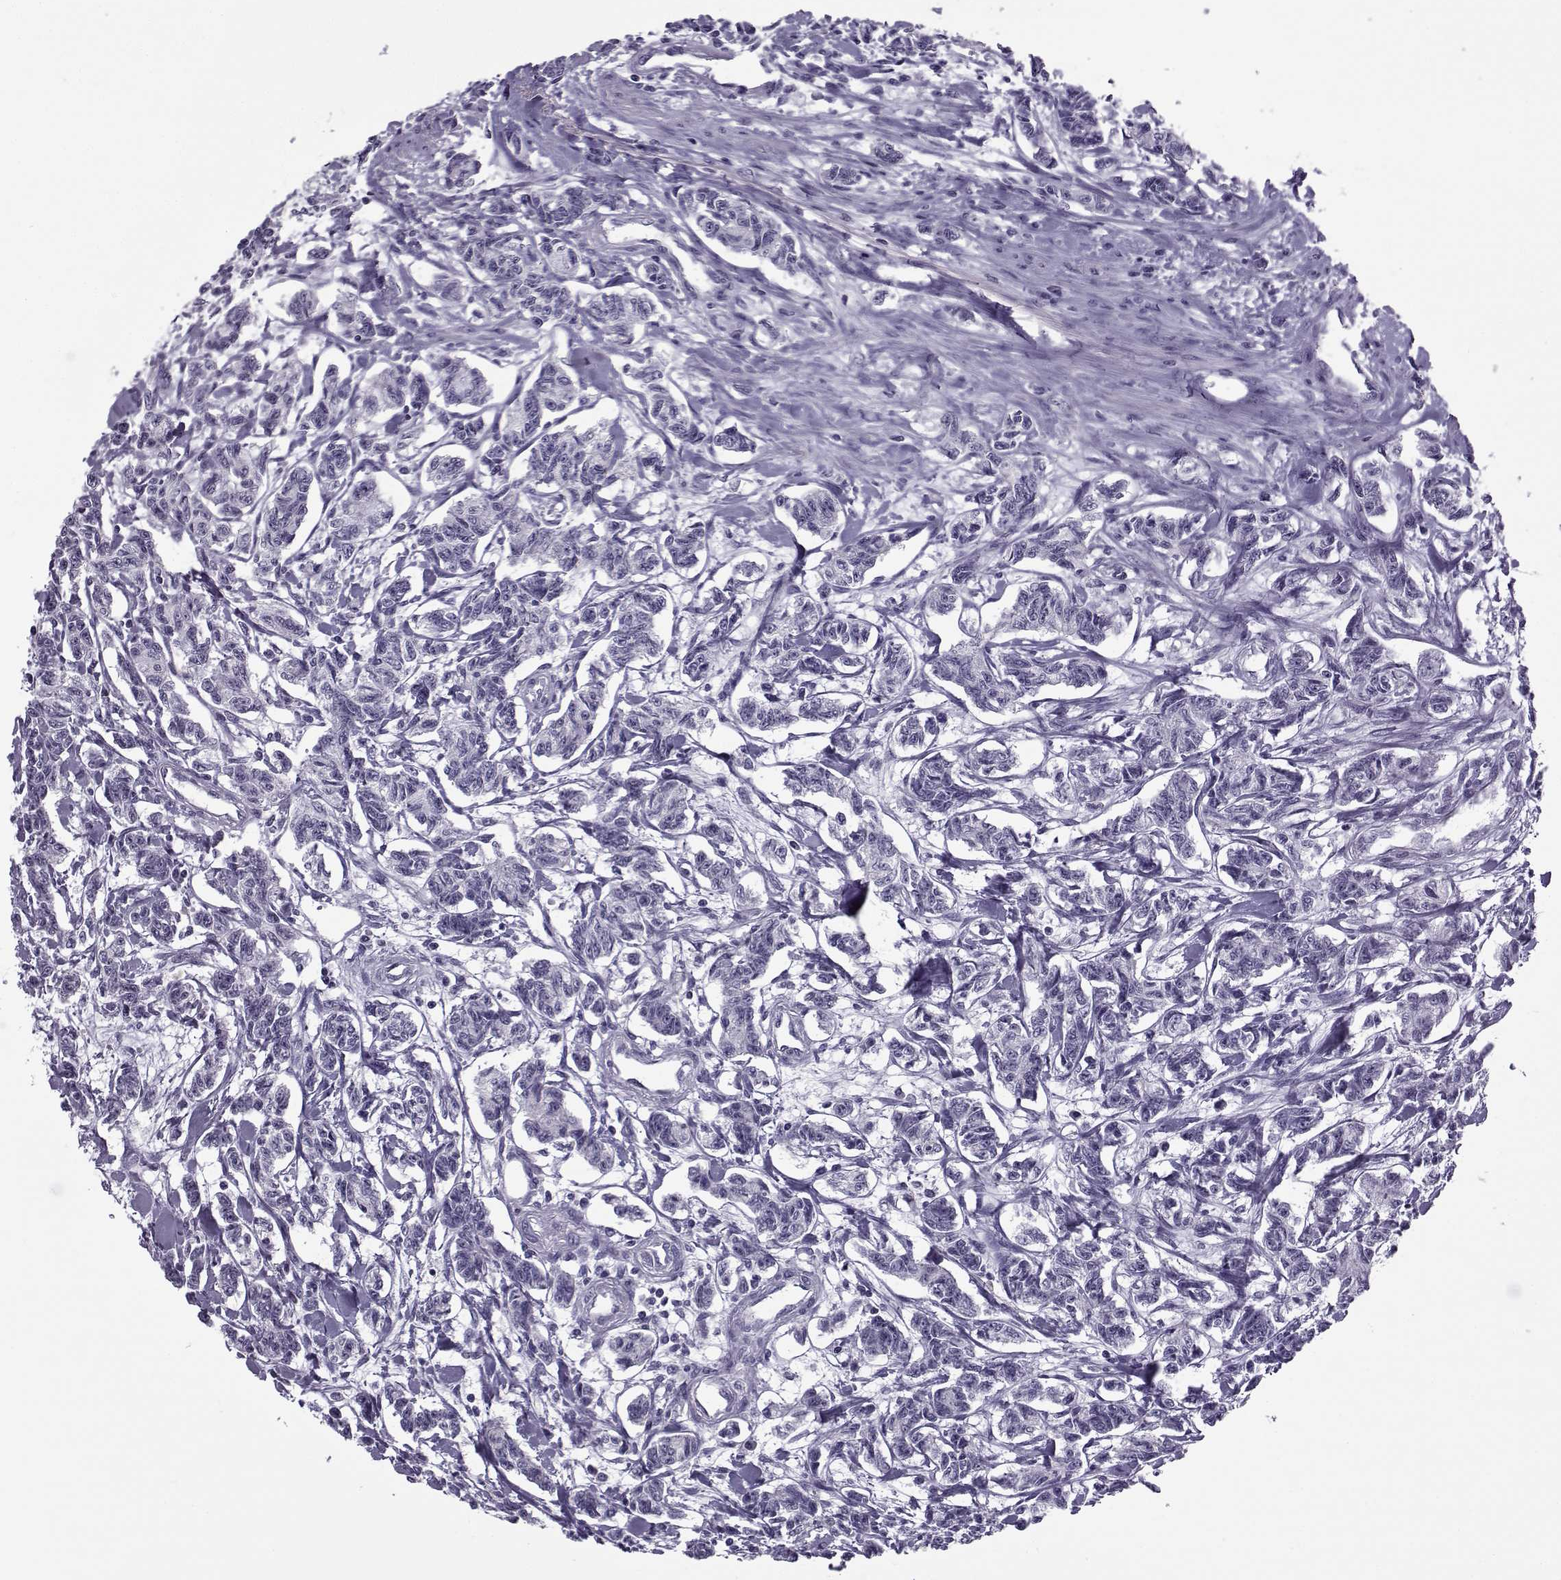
{"staining": {"intensity": "negative", "quantity": "none", "location": "none"}, "tissue": "carcinoid", "cell_type": "Tumor cells", "image_type": "cancer", "snomed": [{"axis": "morphology", "description": "Carcinoid, malignant, NOS"}, {"axis": "topography", "description": "Kidney"}], "caption": "A high-resolution image shows immunohistochemistry staining of carcinoid, which displays no significant expression in tumor cells.", "gene": "OIP5", "patient": {"sex": "female", "age": 41}}